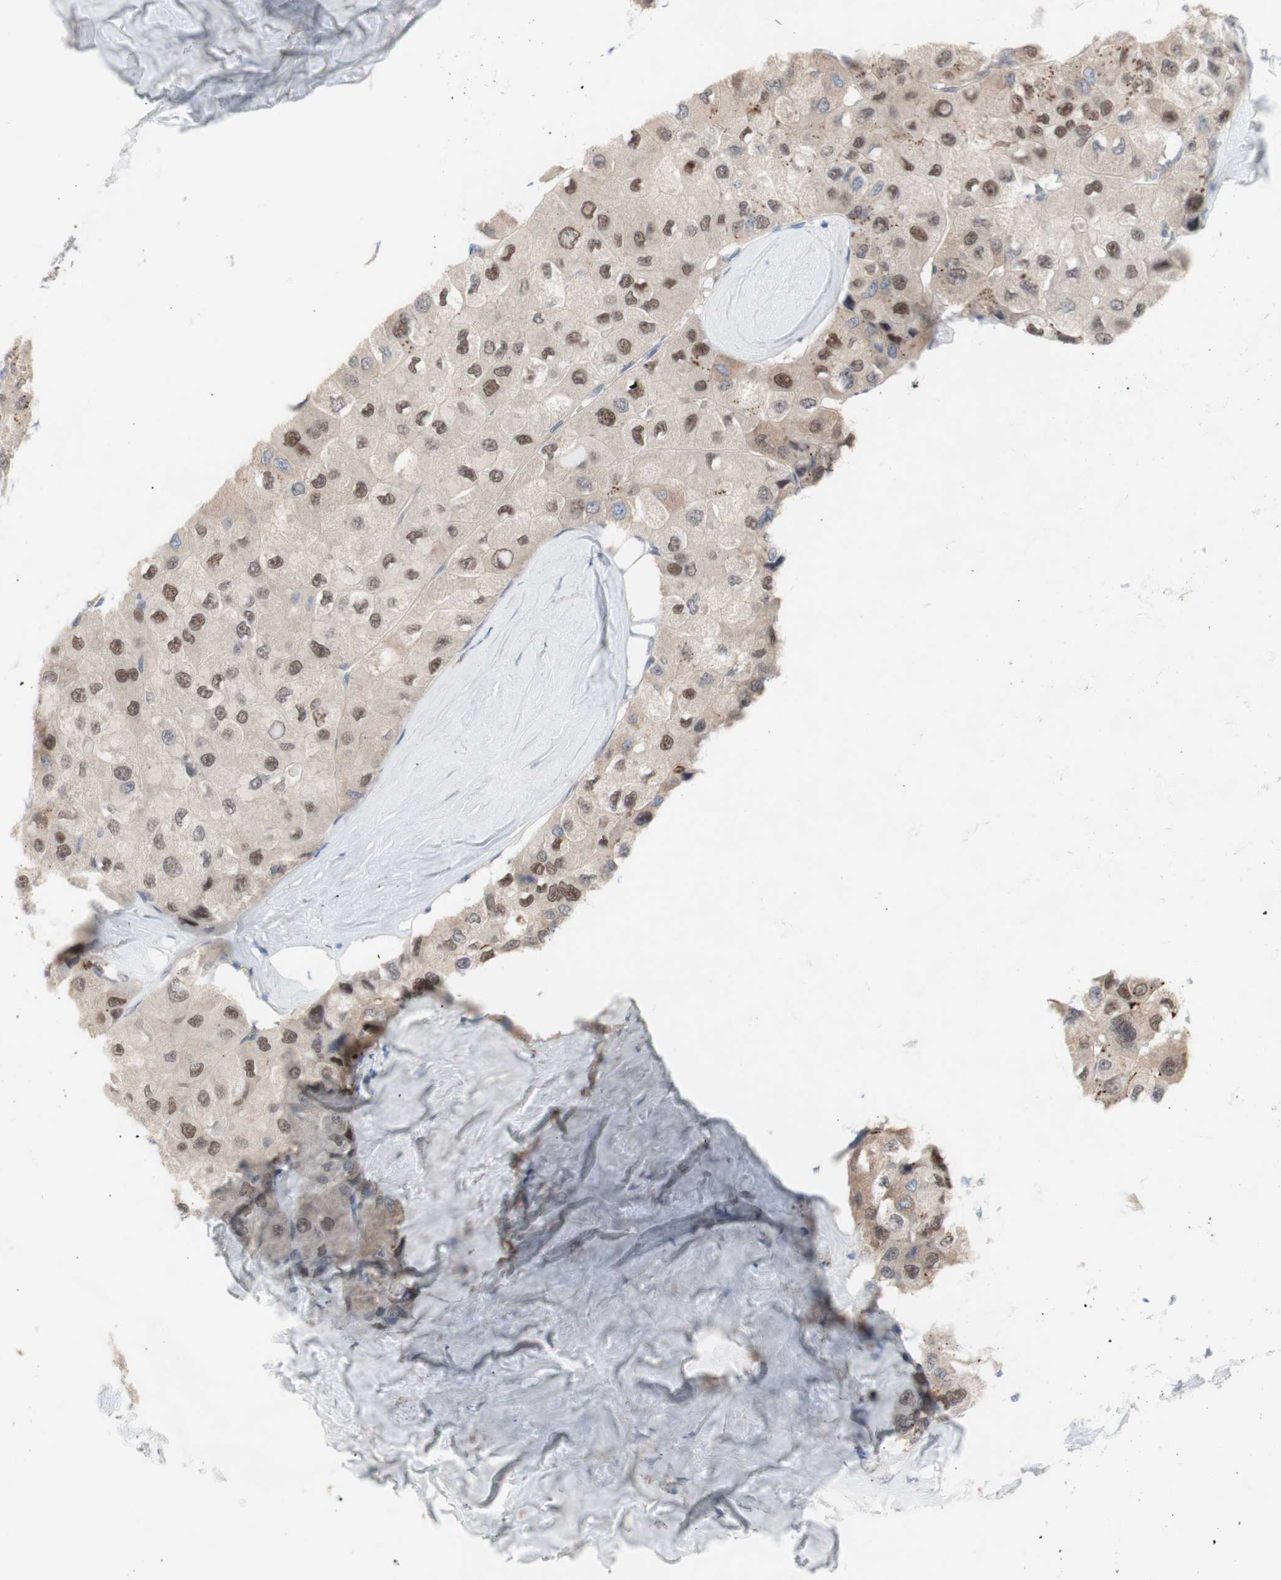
{"staining": {"intensity": "moderate", "quantity": ">75%", "location": "cytoplasmic/membranous,nuclear"}, "tissue": "liver cancer", "cell_type": "Tumor cells", "image_type": "cancer", "snomed": [{"axis": "morphology", "description": "Carcinoma, Hepatocellular, NOS"}, {"axis": "topography", "description": "Liver"}], "caption": "Tumor cells reveal moderate cytoplasmic/membranous and nuclear expression in approximately >75% of cells in hepatocellular carcinoma (liver).", "gene": "PRMT5", "patient": {"sex": "male", "age": 80}}